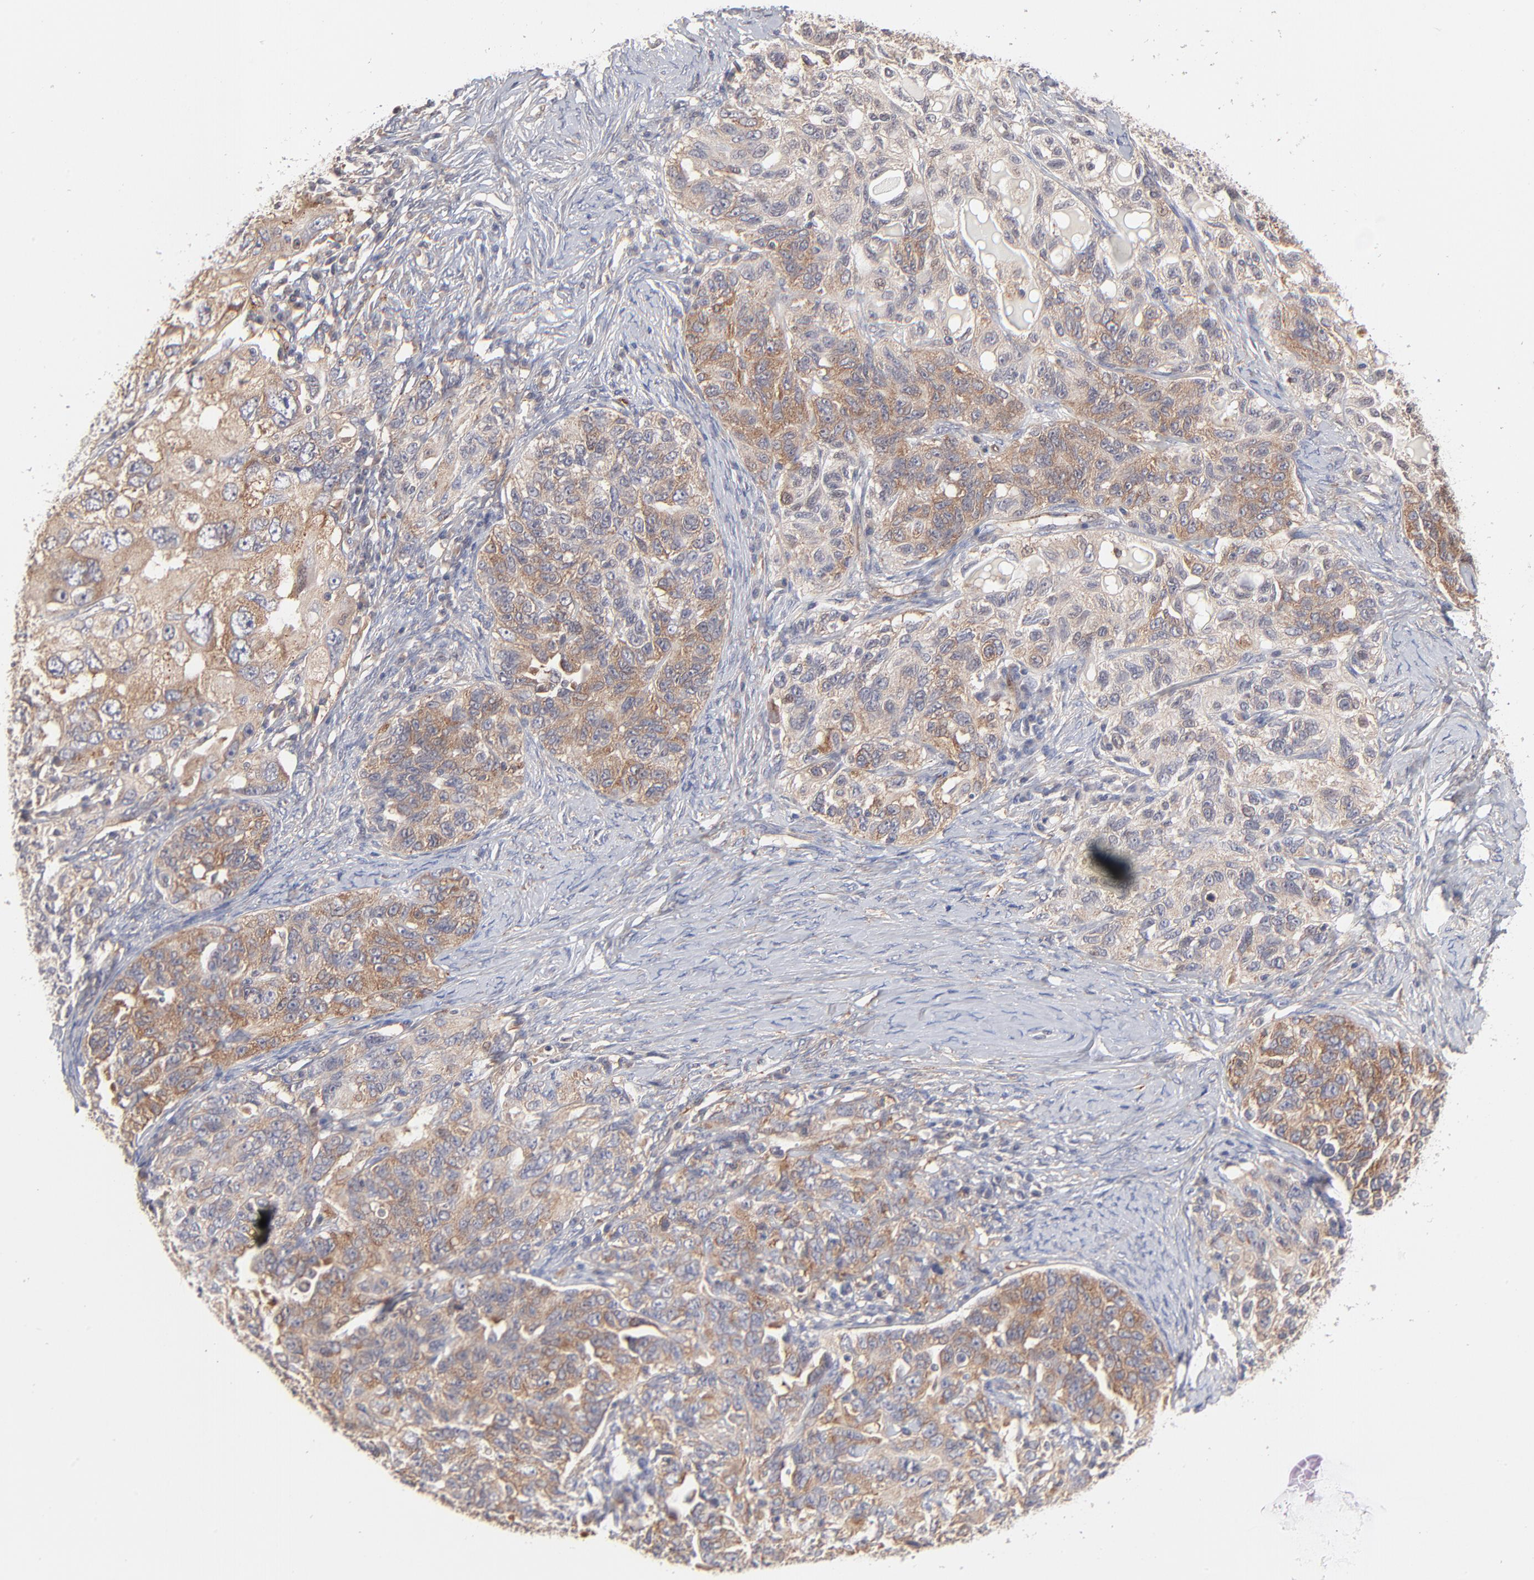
{"staining": {"intensity": "moderate", "quantity": ">75%", "location": "cytoplasmic/membranous"}, "tissue": "ovarian cancer", "cell_type": "Tumor cells", "image_type": "cancer", "snomed": [{"axis": "morphology", "description": "Cystadenocarcinoma, serous, NOS"}, {"axis": "topography", "description": "Ovary"}], "caption": "Moderate cytoplasmic/membranous positivity for a protein is seen in about >75% of tumor cells of ovarian serous cystadenocarcinoma using immunohistochemistry (IHC).", "gene": "IVNS1ABP", "patient": {"sex": "female", "age": 82}}